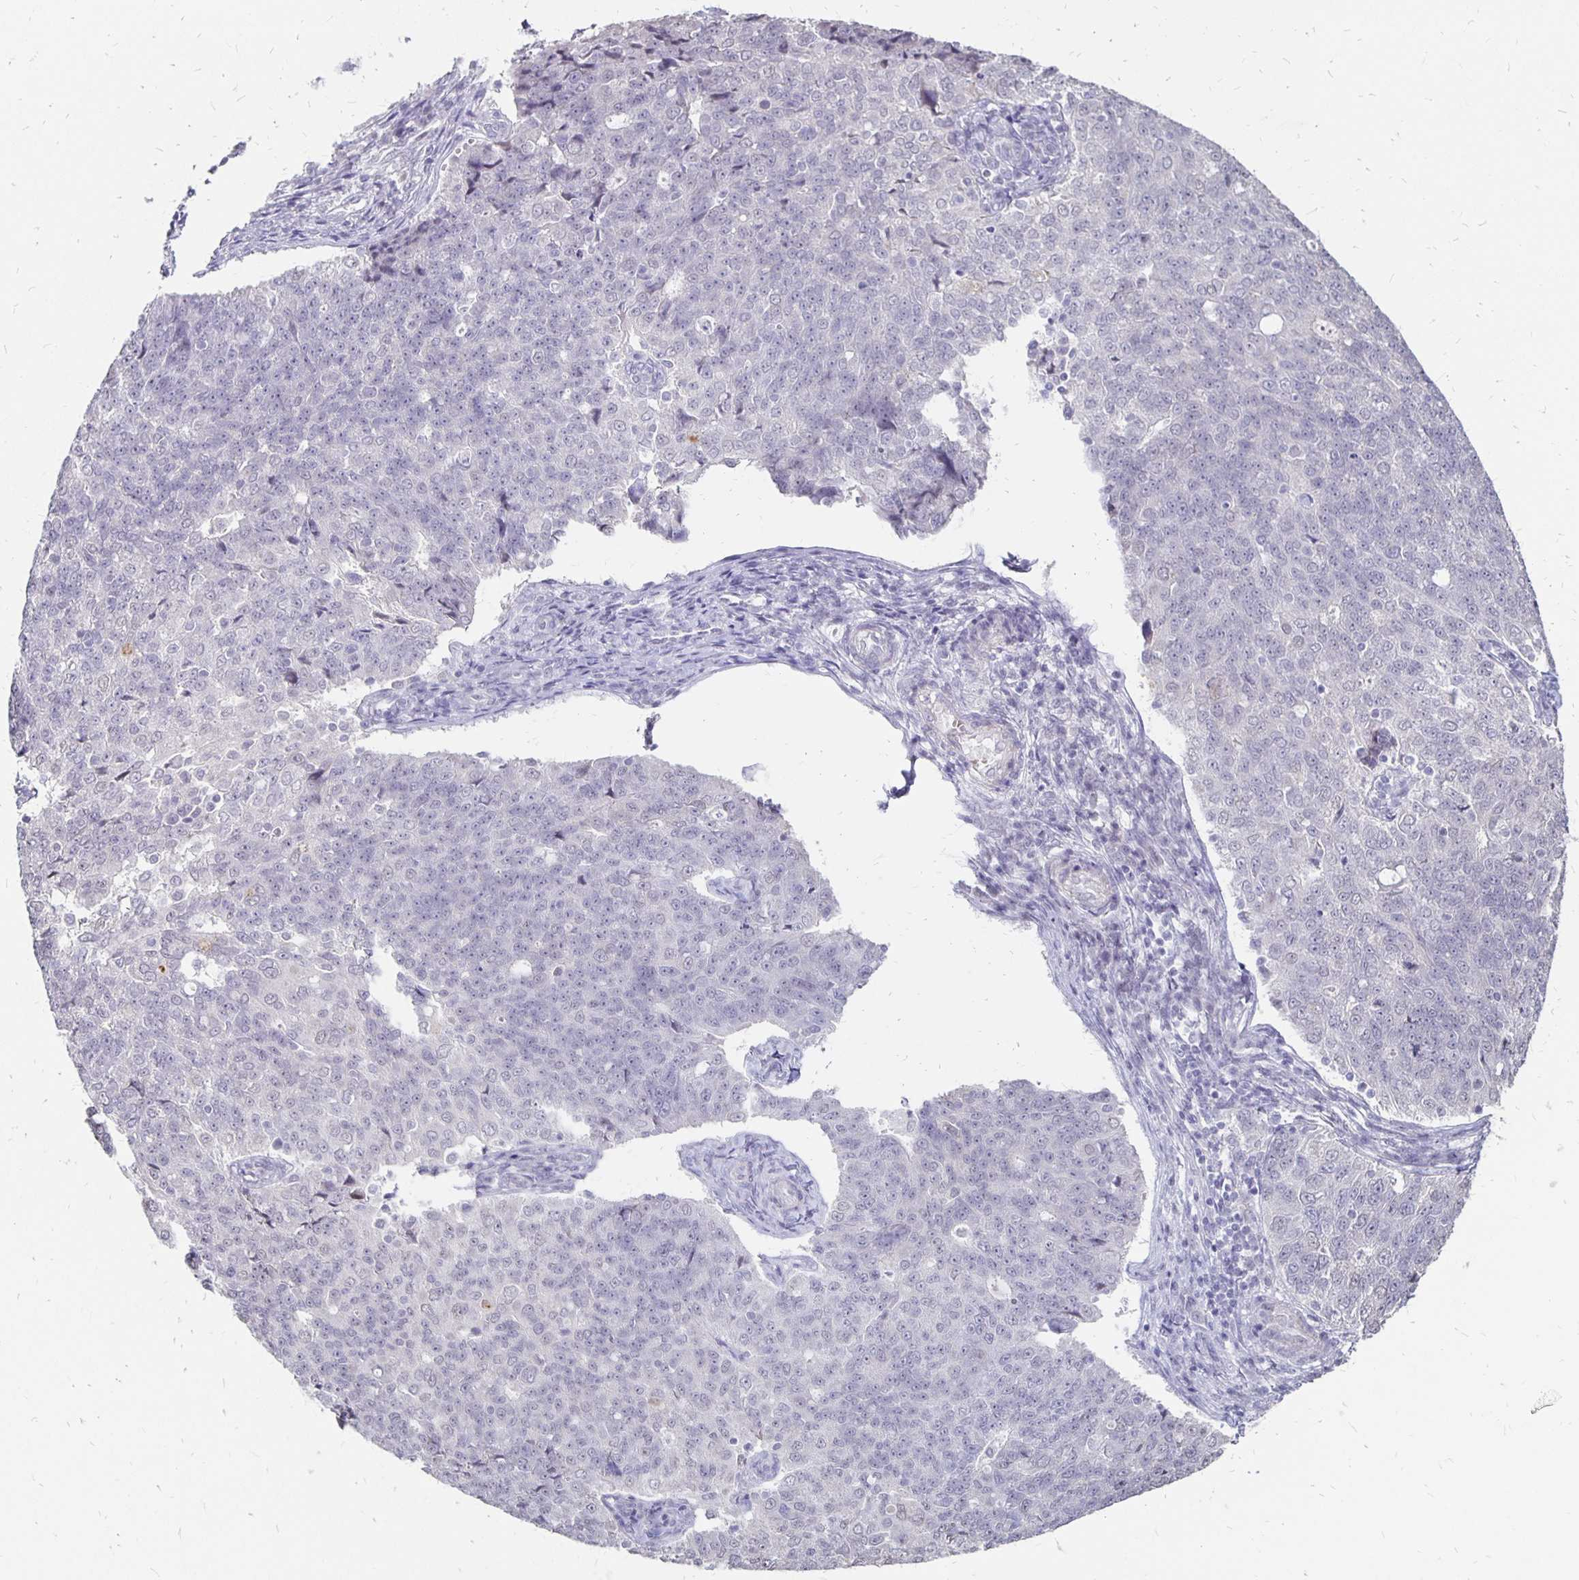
{"staining": {"intensity": "negative", "quantity": "none", "location": "none"}, "tissue": "endometrial cancer", "cell_type": "Tumor cells", "image_type": "cancer", "snomed": [{"axis": "morphology", "description": "Adenocarcinoma, NOS"}, {"axis": "topography", "description": "Endometrium"}], "caption": "The histopathology image displays no staining of tumor cells in endometrial cancer (adenocarcinoma).", "gene": "ATOSB", "patient": {"sex": "female", "age": 43}}